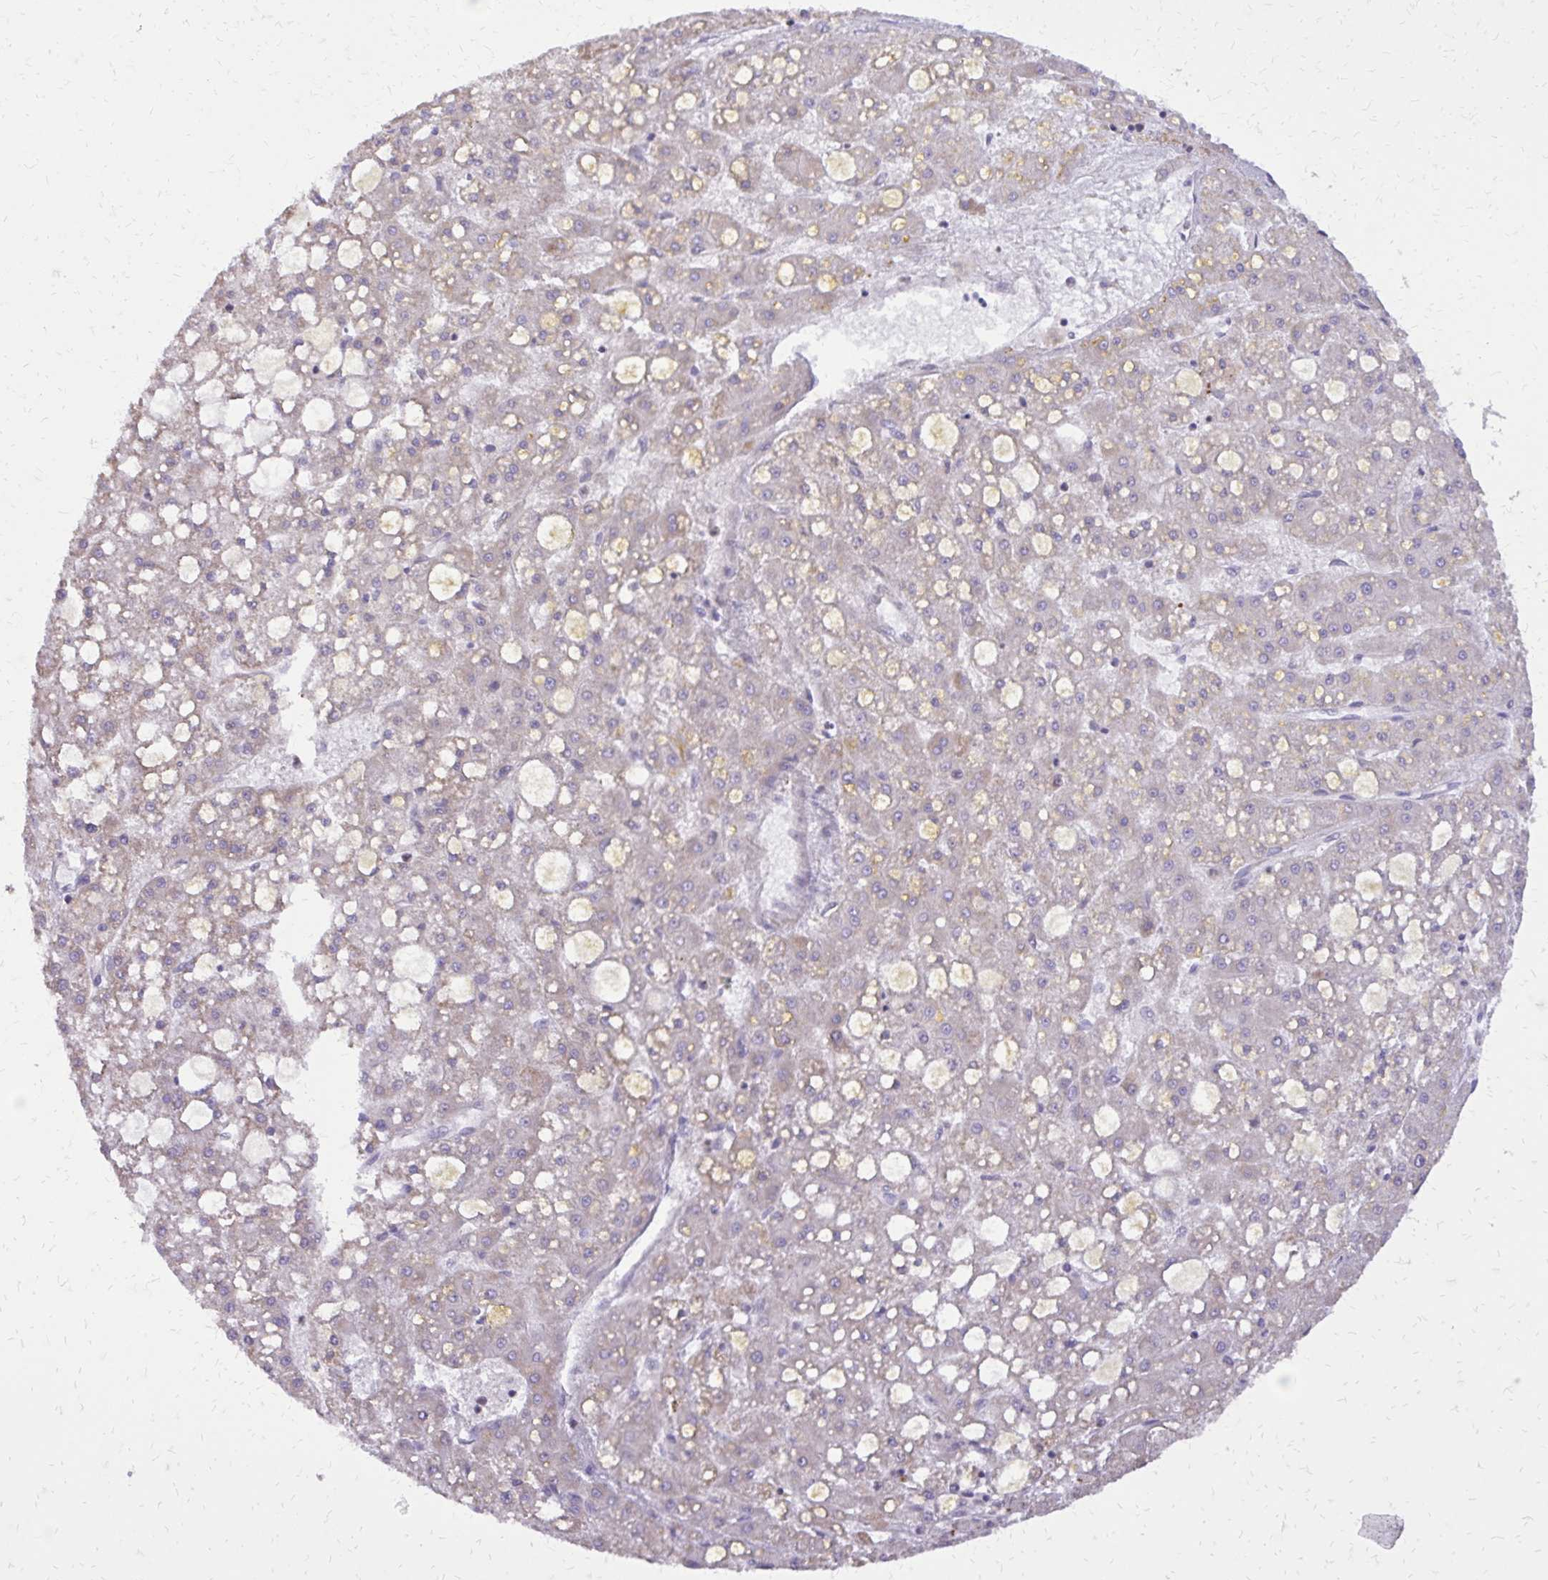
{"staining": {"intensity": "negative", "quantity": "none", "location": "none"}, "tissue": "liver cancer", "cell_type": "Tumor cells", "image_type": "cancer", "snomed": [{"axis": "morphology", "description": "Carcinoma, Hepatocellular, NOS"}, {"axis": "topography", "description": "Liver"}], "caption": "DAB (3,3'-diaminobenzidine) immunohistochemical staining of human liver cancer shows no significant expression in tumor cells.", "gene": "ABCC3", "patient": {"sex": "male", "age": 67}}